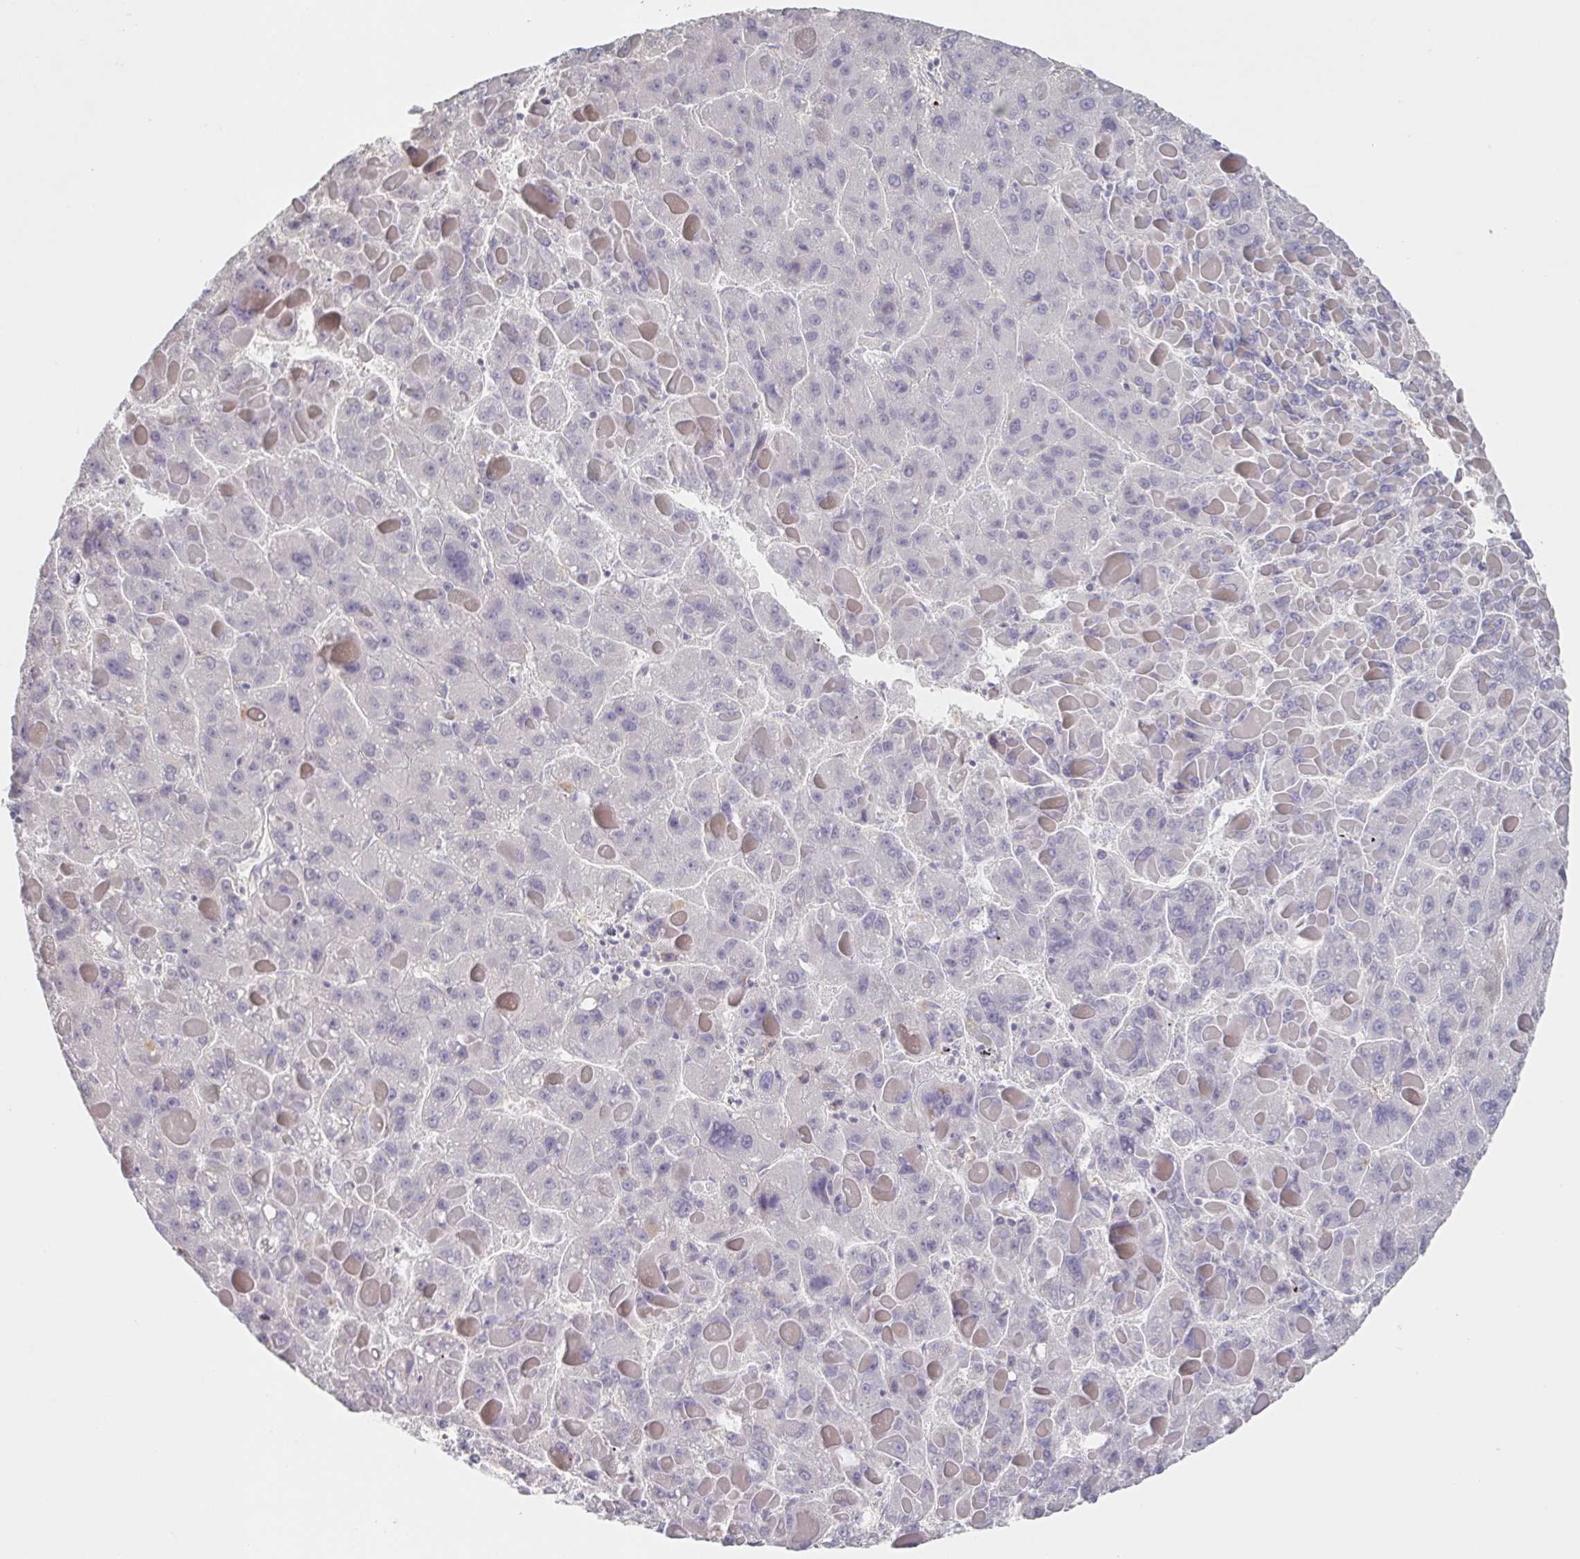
{"staining": {"intensity": "negative", "quantity": "none", "location": "none"}, "tissue": "liver cancer", "cell_type": "Tumor cells", "image_type": "cancer", "snomed": [{"axis": "morphology", "description": "Carcinoma, Hepatocellular, NOS"}, {"axis": "topography", "description": "Liver"}], "caption": "The image displays no significant staining in tumor cells of liver cancer (hepatocellular carcinoma).", "gene": "INSL5", "patient": {"sex": "female", "age": 82}}